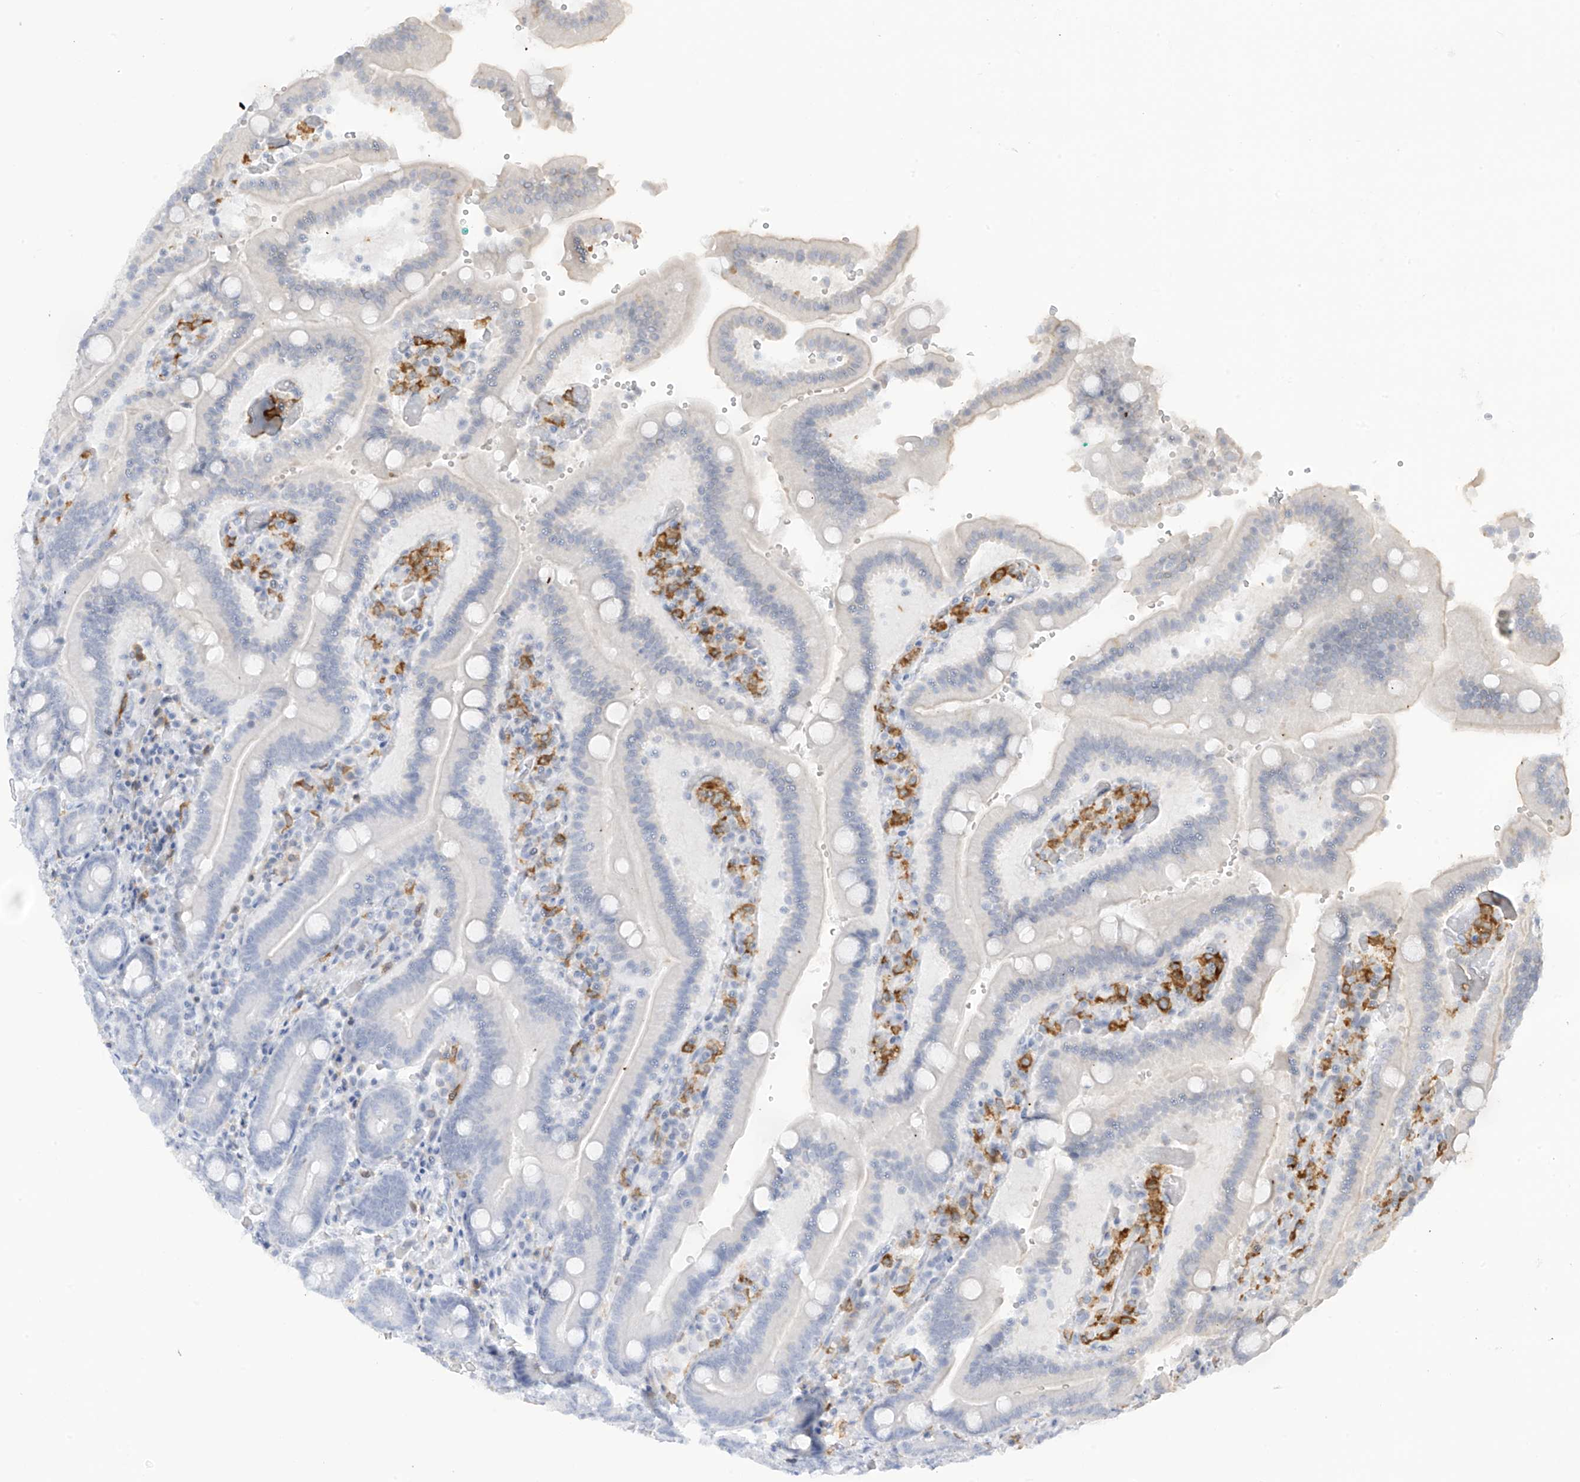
{"staining": {"intensity": "negative", "quantity": "none", "location": "none"}, "tissue": "duodenum", "cell_type": "Glandular cells", "image_type": "normal", "snomed": [{"axis": "morphology", "description": "Normal tissue, NOS"}, {"axis": "topography", "description": "Duodenum"}], "caption": "Photomicrograph shows no significant protein staining in glandular cells of benign duodenum.", "gene": "TBXAS1", "patient": {"sex": "female", "age": 62}}